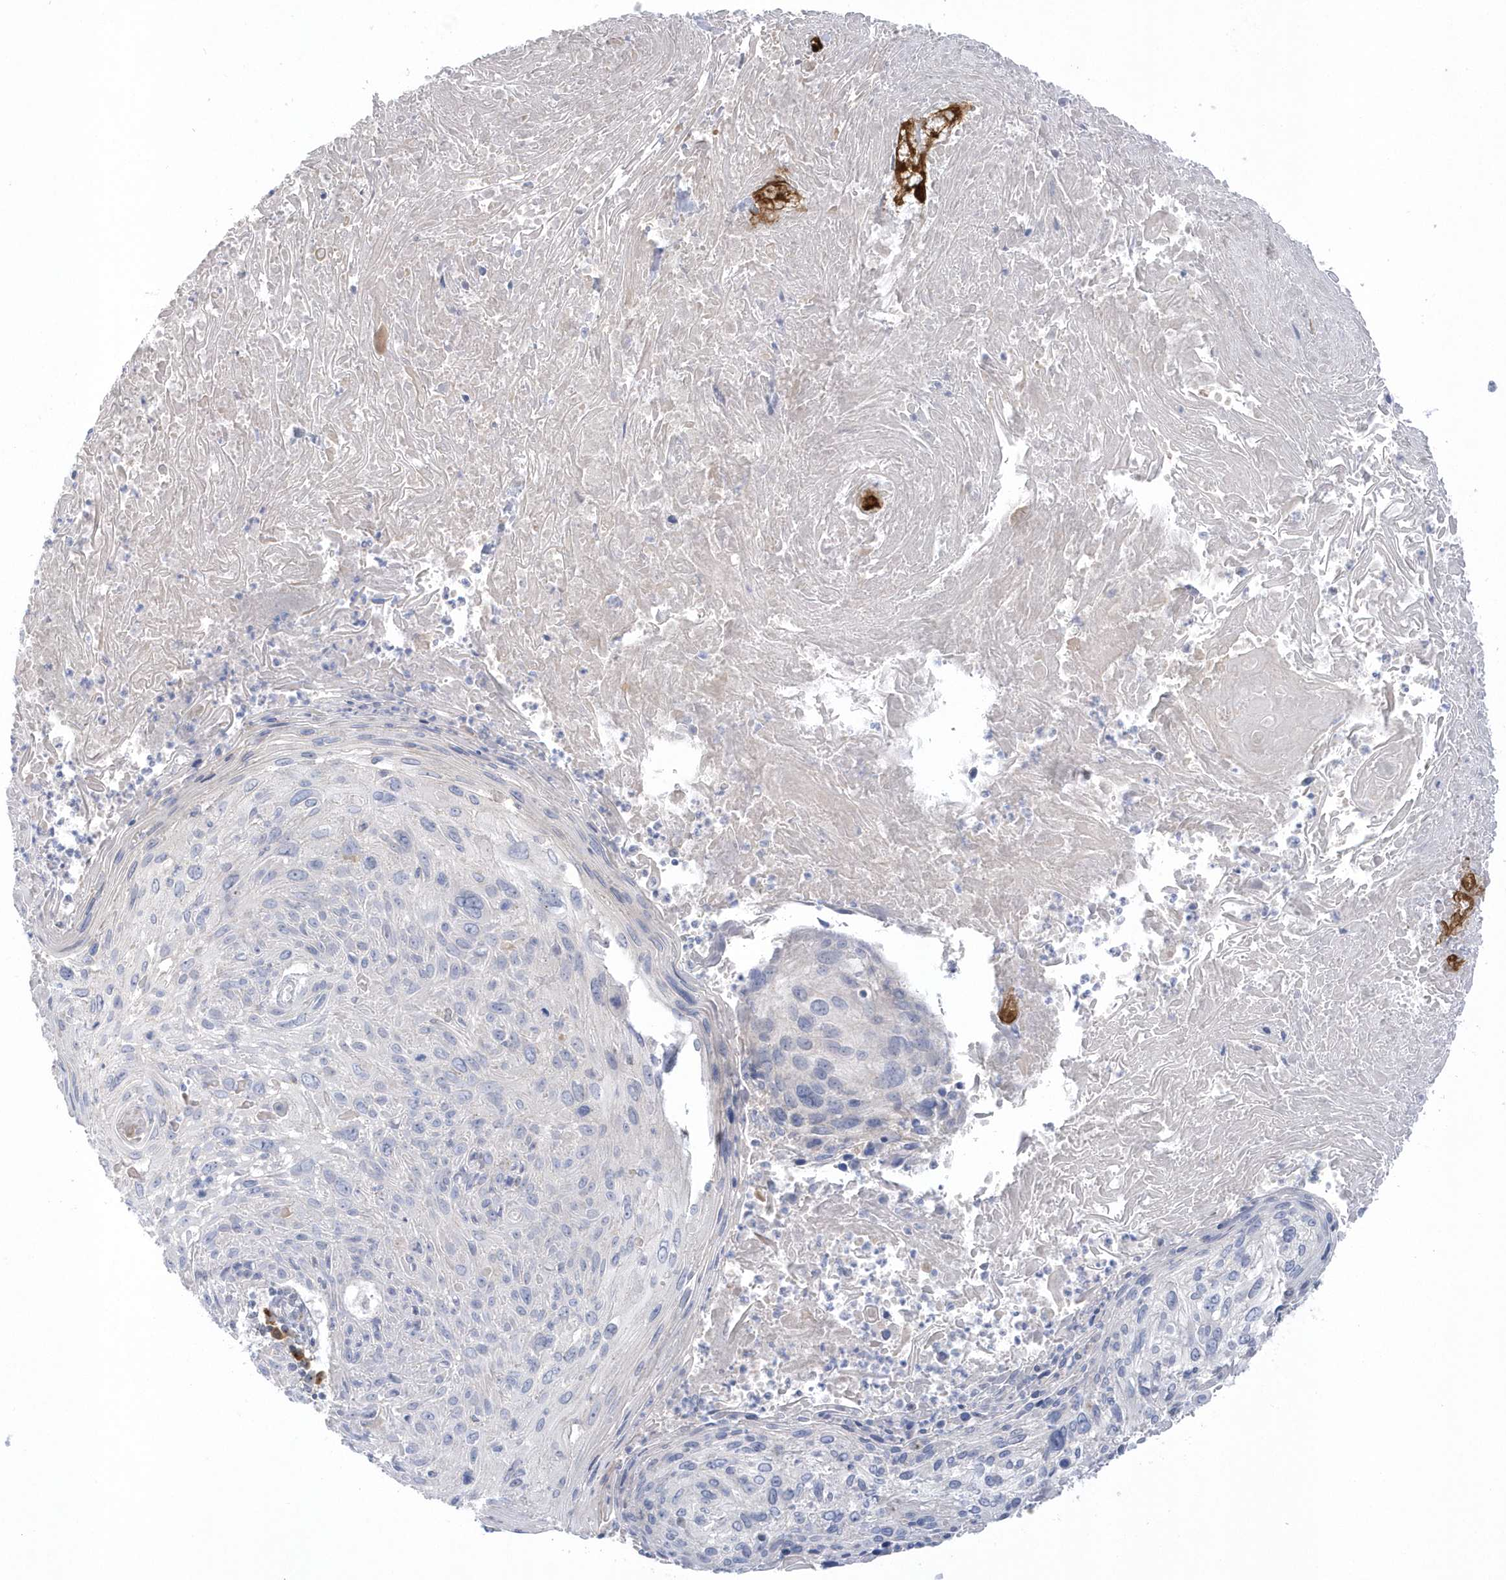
{"staining": {"intensity": "negative", "quantity": "none", "location": "none"}, "tissue": "cervical cancer", "cell_type": "Tumor cells", "image_type": "cancer", "snomed": [{"axis": "morphology", "description": "Squamous cell carcinoma, NOS"}, {"axis": "topography", "description": "Cervix"}], "caption": "This is an immunohistochemistry (IHC) histopathology image of human cervical cancer. There is no expression in tumor cells.", "gene": "SEMA3D", "patient": {"sex": "female", "age": 51}}